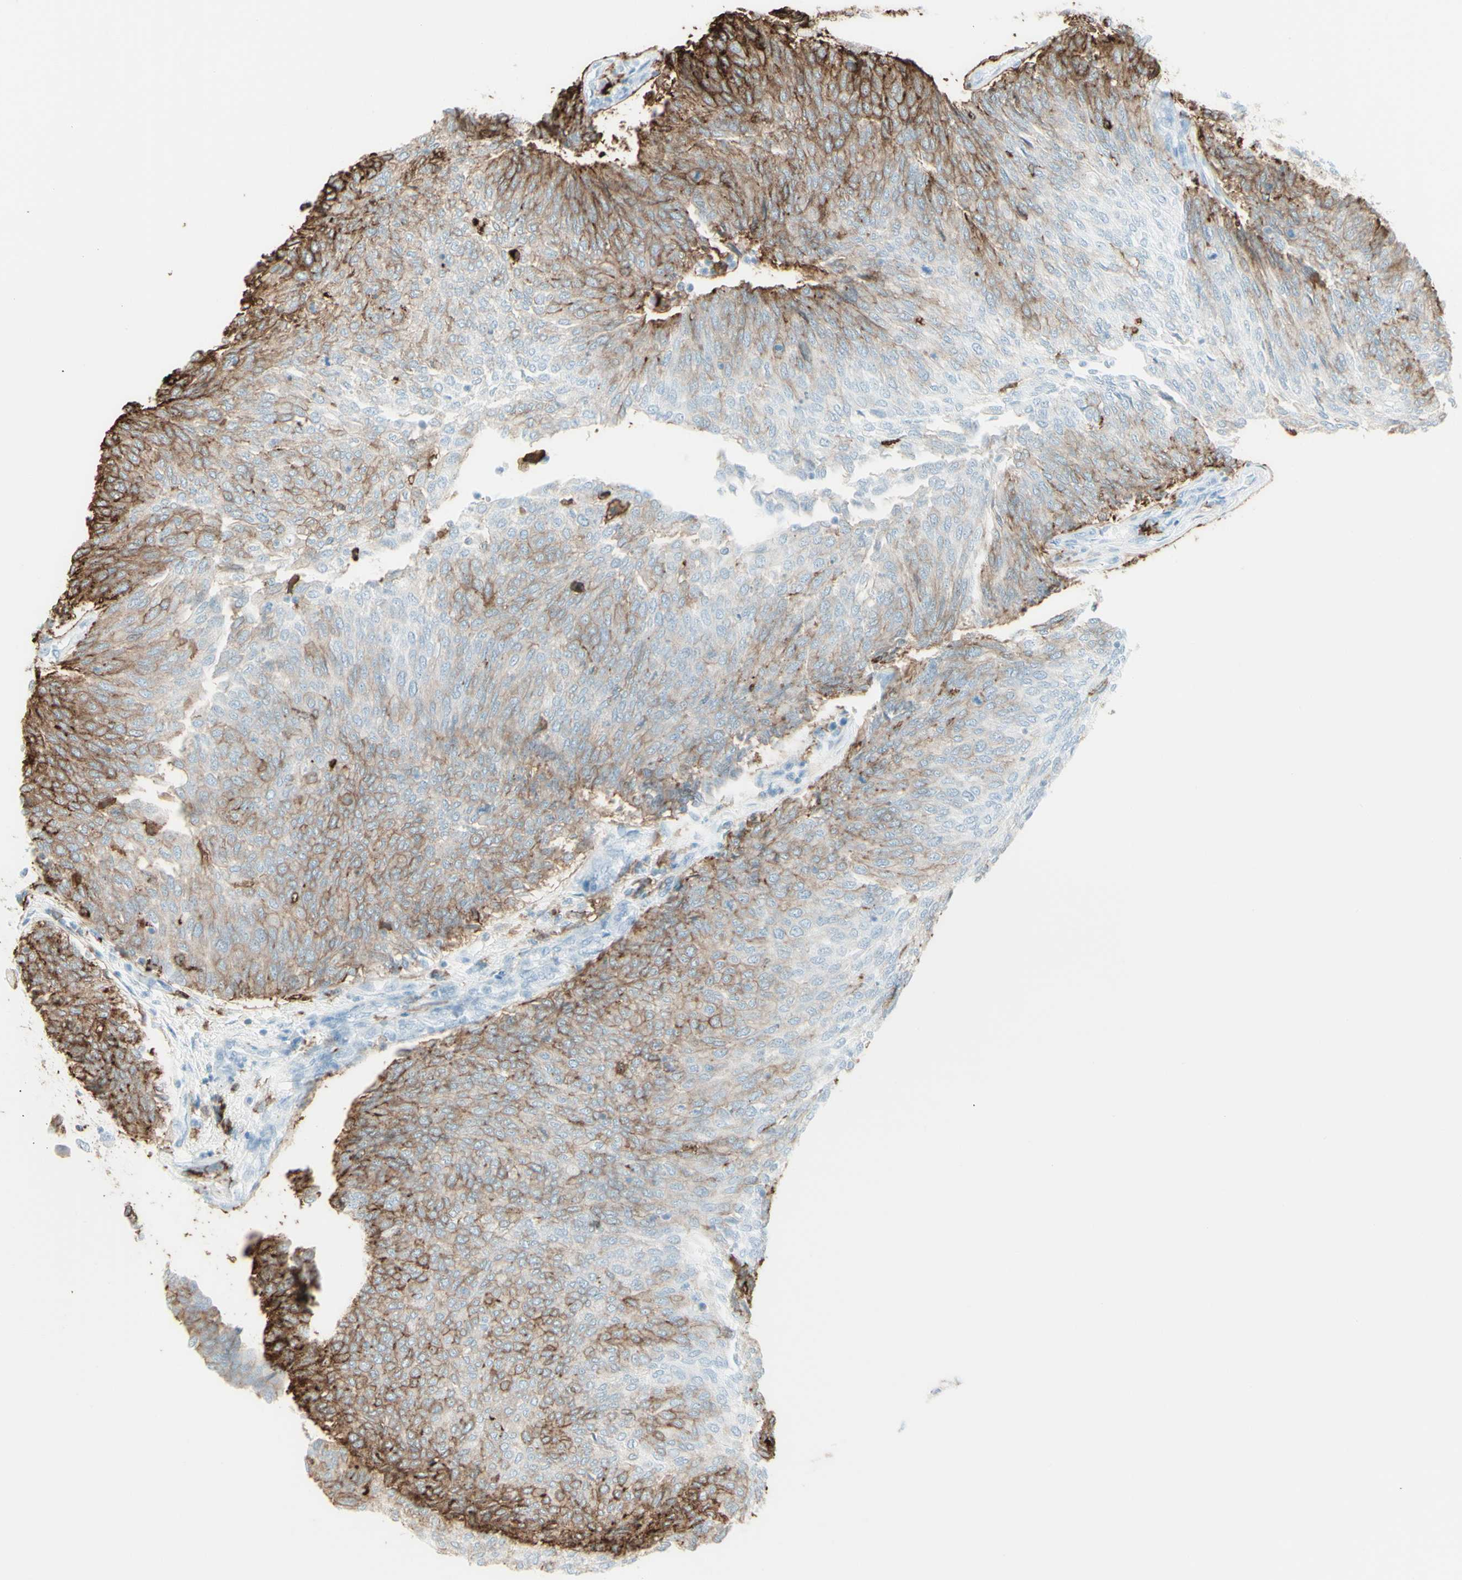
{"staining": {"intensity": "strong", "quantity": "25%-75%", "location": "cytoplasmic/membranous"}, "tissue": "urothelial cancer", "cell_type": "Tumor cells", "image_type": "cancer", "snomed": [{"axis": "morphology", "description": "Urothelial carcinoma, Low grade"}, {"axis": "topography", "description": "Urinary bladder"}], "caption": "Urothelial carcinoma (low-grade) was stained to show a protein in brown. There is high levels of strong cytoplasmic/membranous staining in about 25%-75% of tumor cells. Using DAB (3,3'-diaminobenzidine) (brown) and hematoxylin (blue) stains, captured at high magnification using brightfield microscopy.", "gene": "HLA-DPB1", "patient": {"sex": "female", "age": 79}}